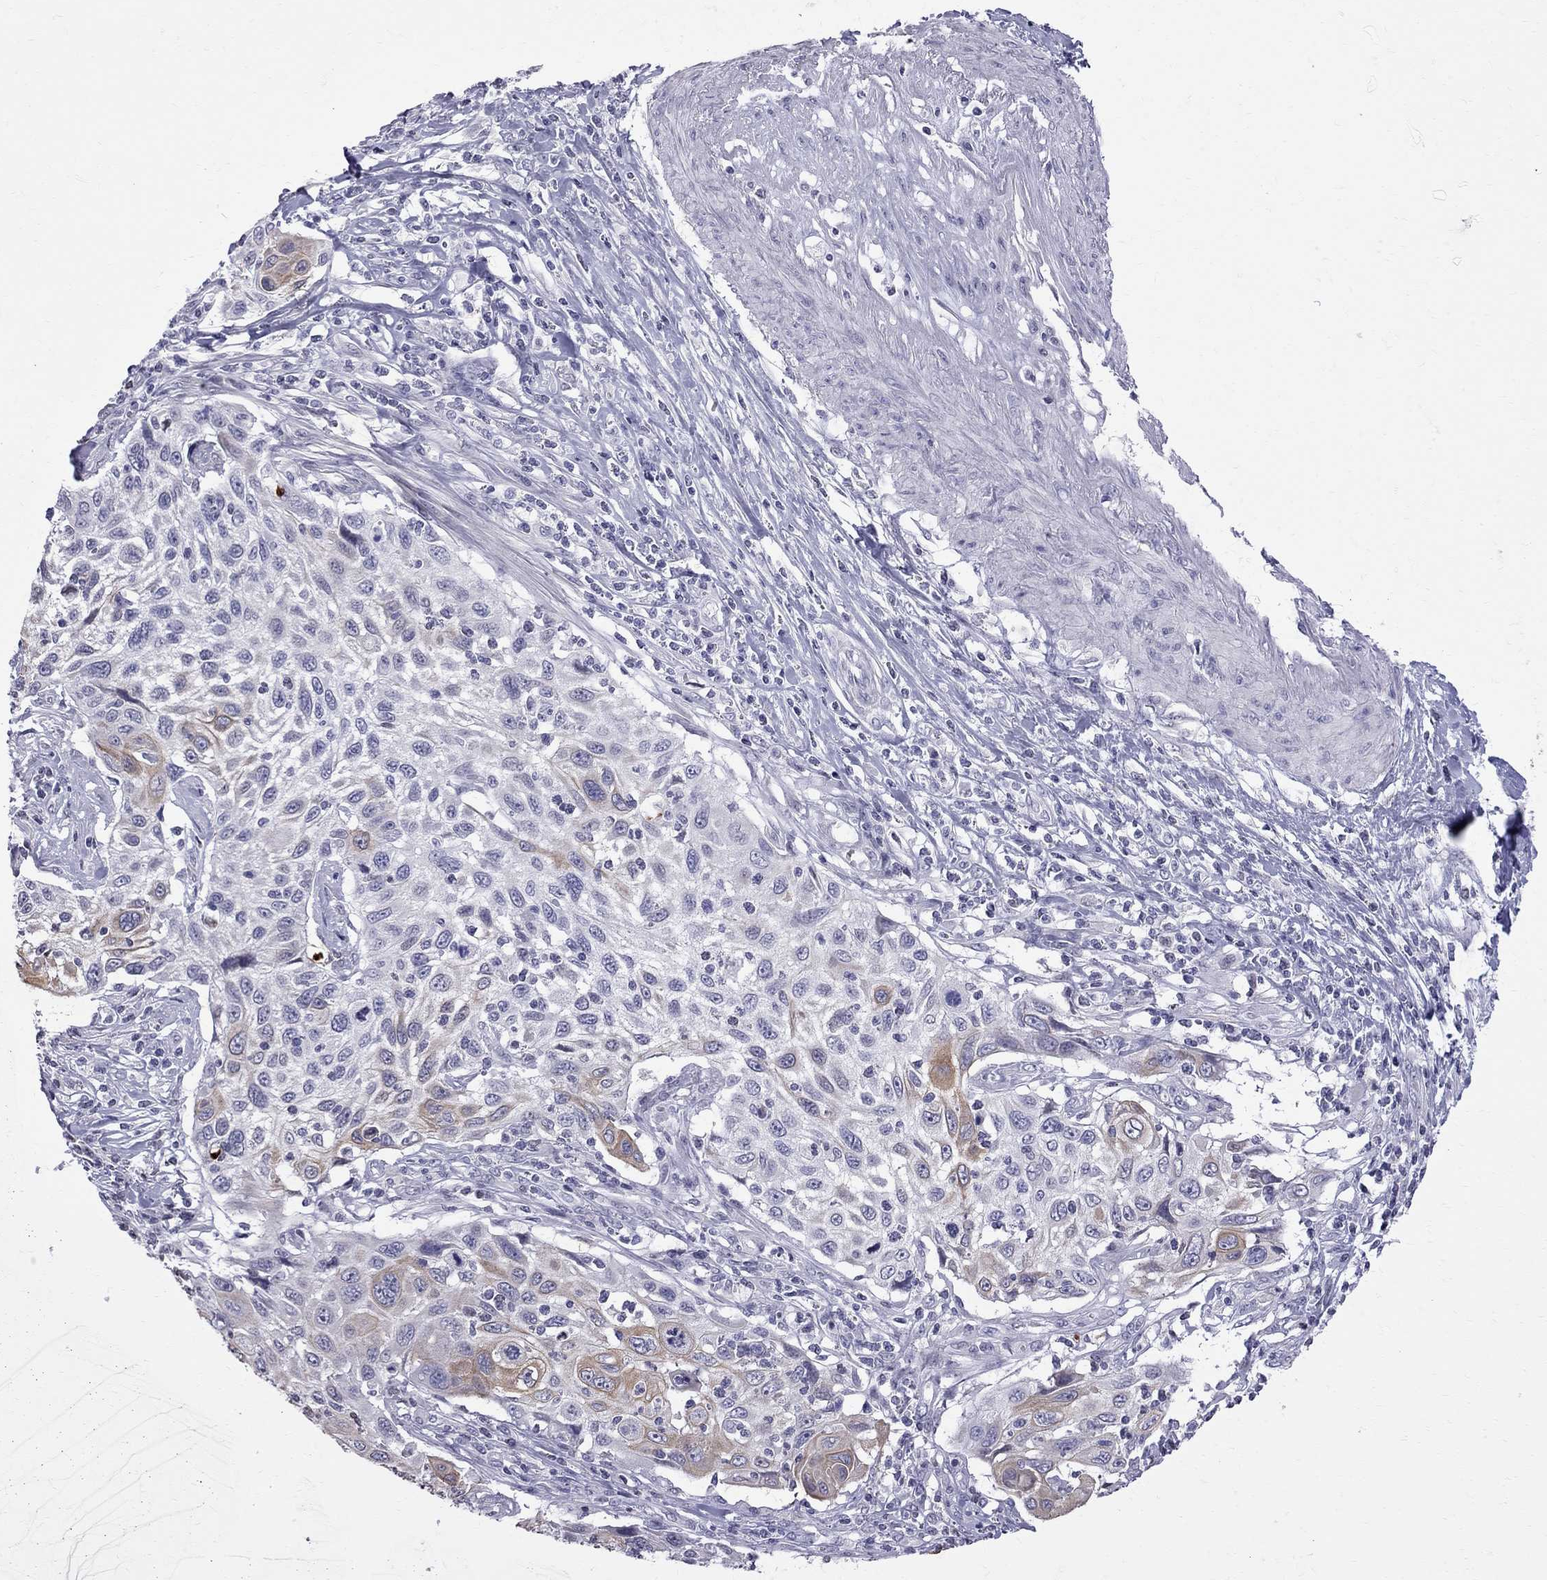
{"staining": {"intensity": "moderate", "quantity": "<25%", "location": "cytoplasmic/membranous"}, "tissue": "cervical cancer", "cell_type": "Tumor cells", "image_type": "cancer", "snomed": [{"axis": "morphology", "description": "Squamous cell carcinoma, NOS"}, {"axis": "topography", "description": "Cervix"}], "caption": "Immunohistochemistry (IHC) (DAB) staining of human squamous cell carcinoma (cervical) exhibits moderate cytoplasmic/membranous protein expression in about <25% of tumor cells. (Stains: DAB (3,3'-diaminobenzidine) in brown, nuclei in blue, Microscopy: brightfield microscopy at high magnification).", "gene": "MUC15", "patient": {"sex": "female", "age": 70}}